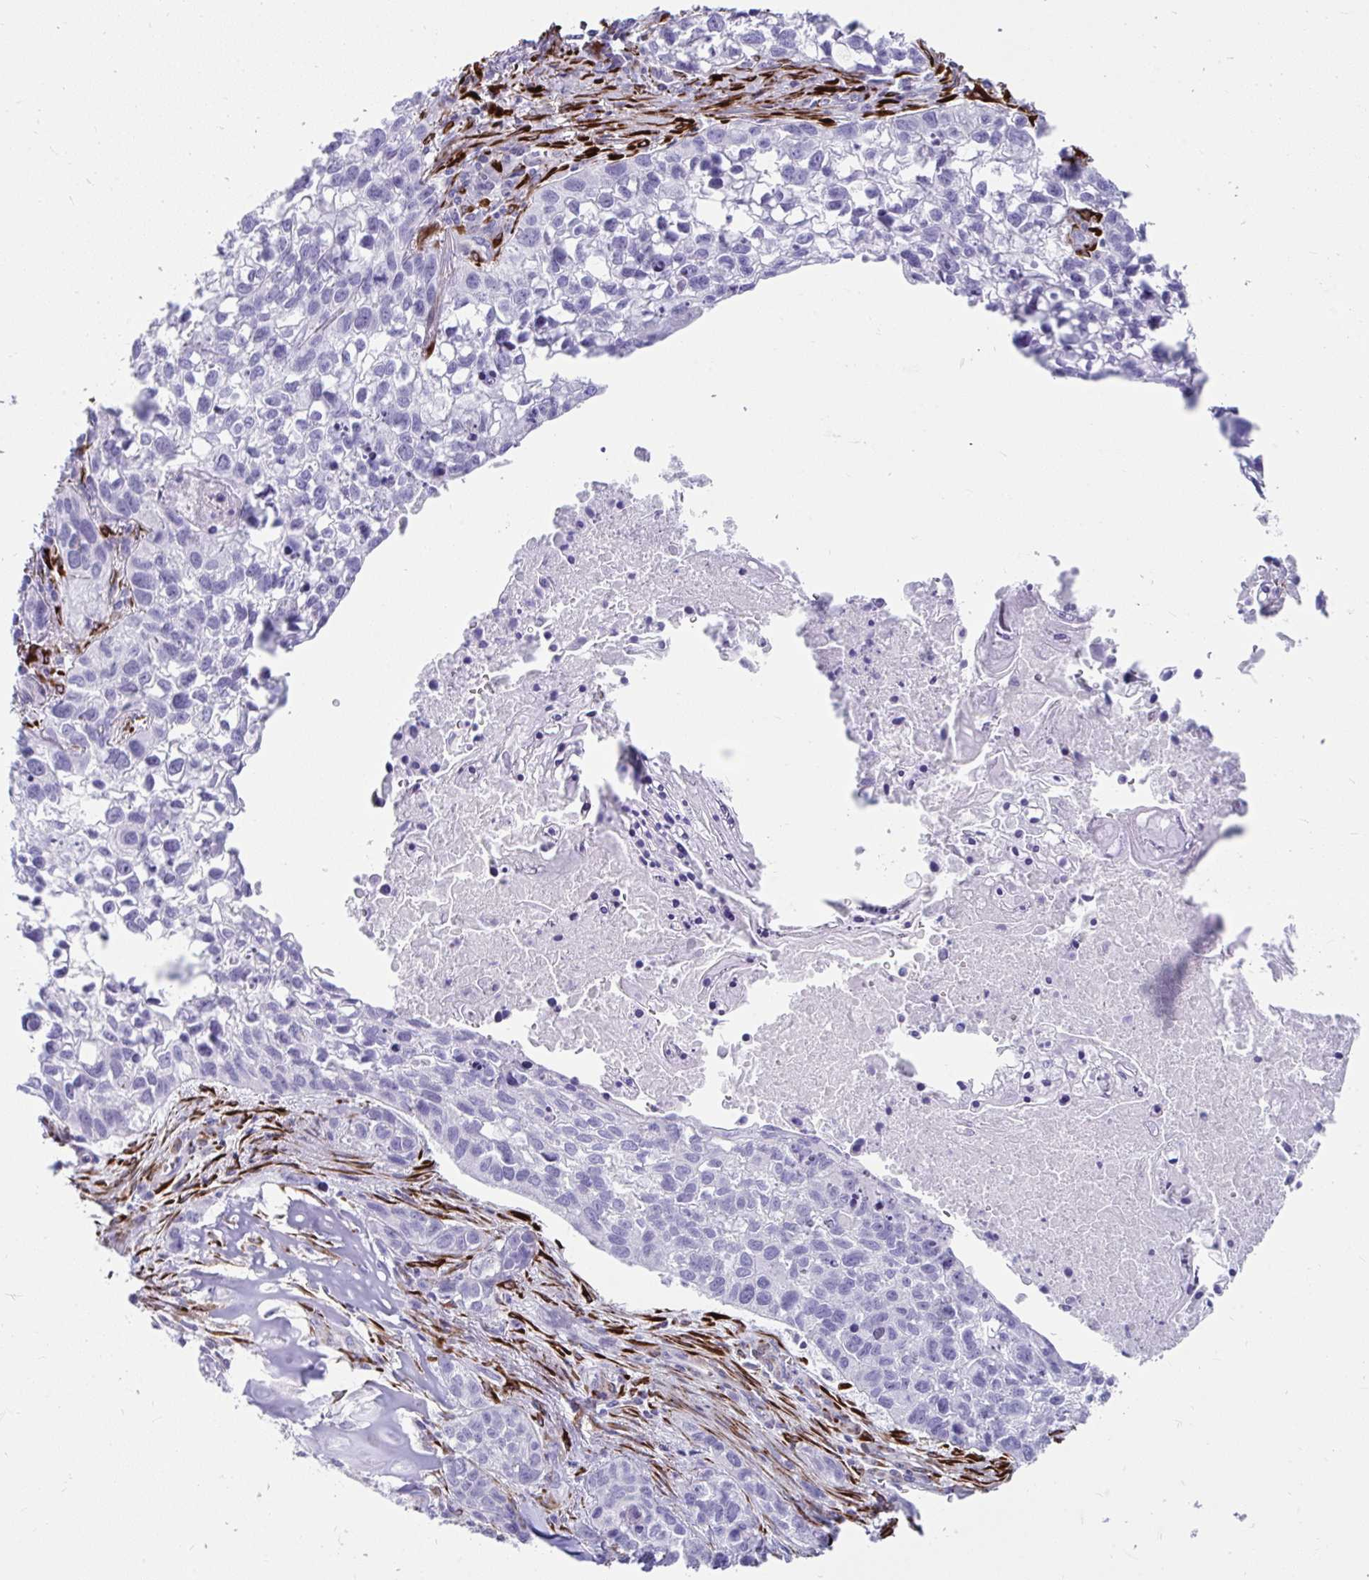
{"staining": {"intensity": "negative", "quantity": "none", "location": "none"}, "tissue": "lung cancer", "cell_type": "Tumor cells", "image_type": "cancer", "snomed": [{"axis": "morphology", "description": "Squamous cell carcinoma, NOS"}, {"axis": "topography", "description": "Lung"}], "caption": "Human lung cancer stained for a protein using immunohistochemistry (IHC) shows no positivity in tumor cells.", "gene": "GRXCR2", "patient": {"sex": "male", "age": 74}}